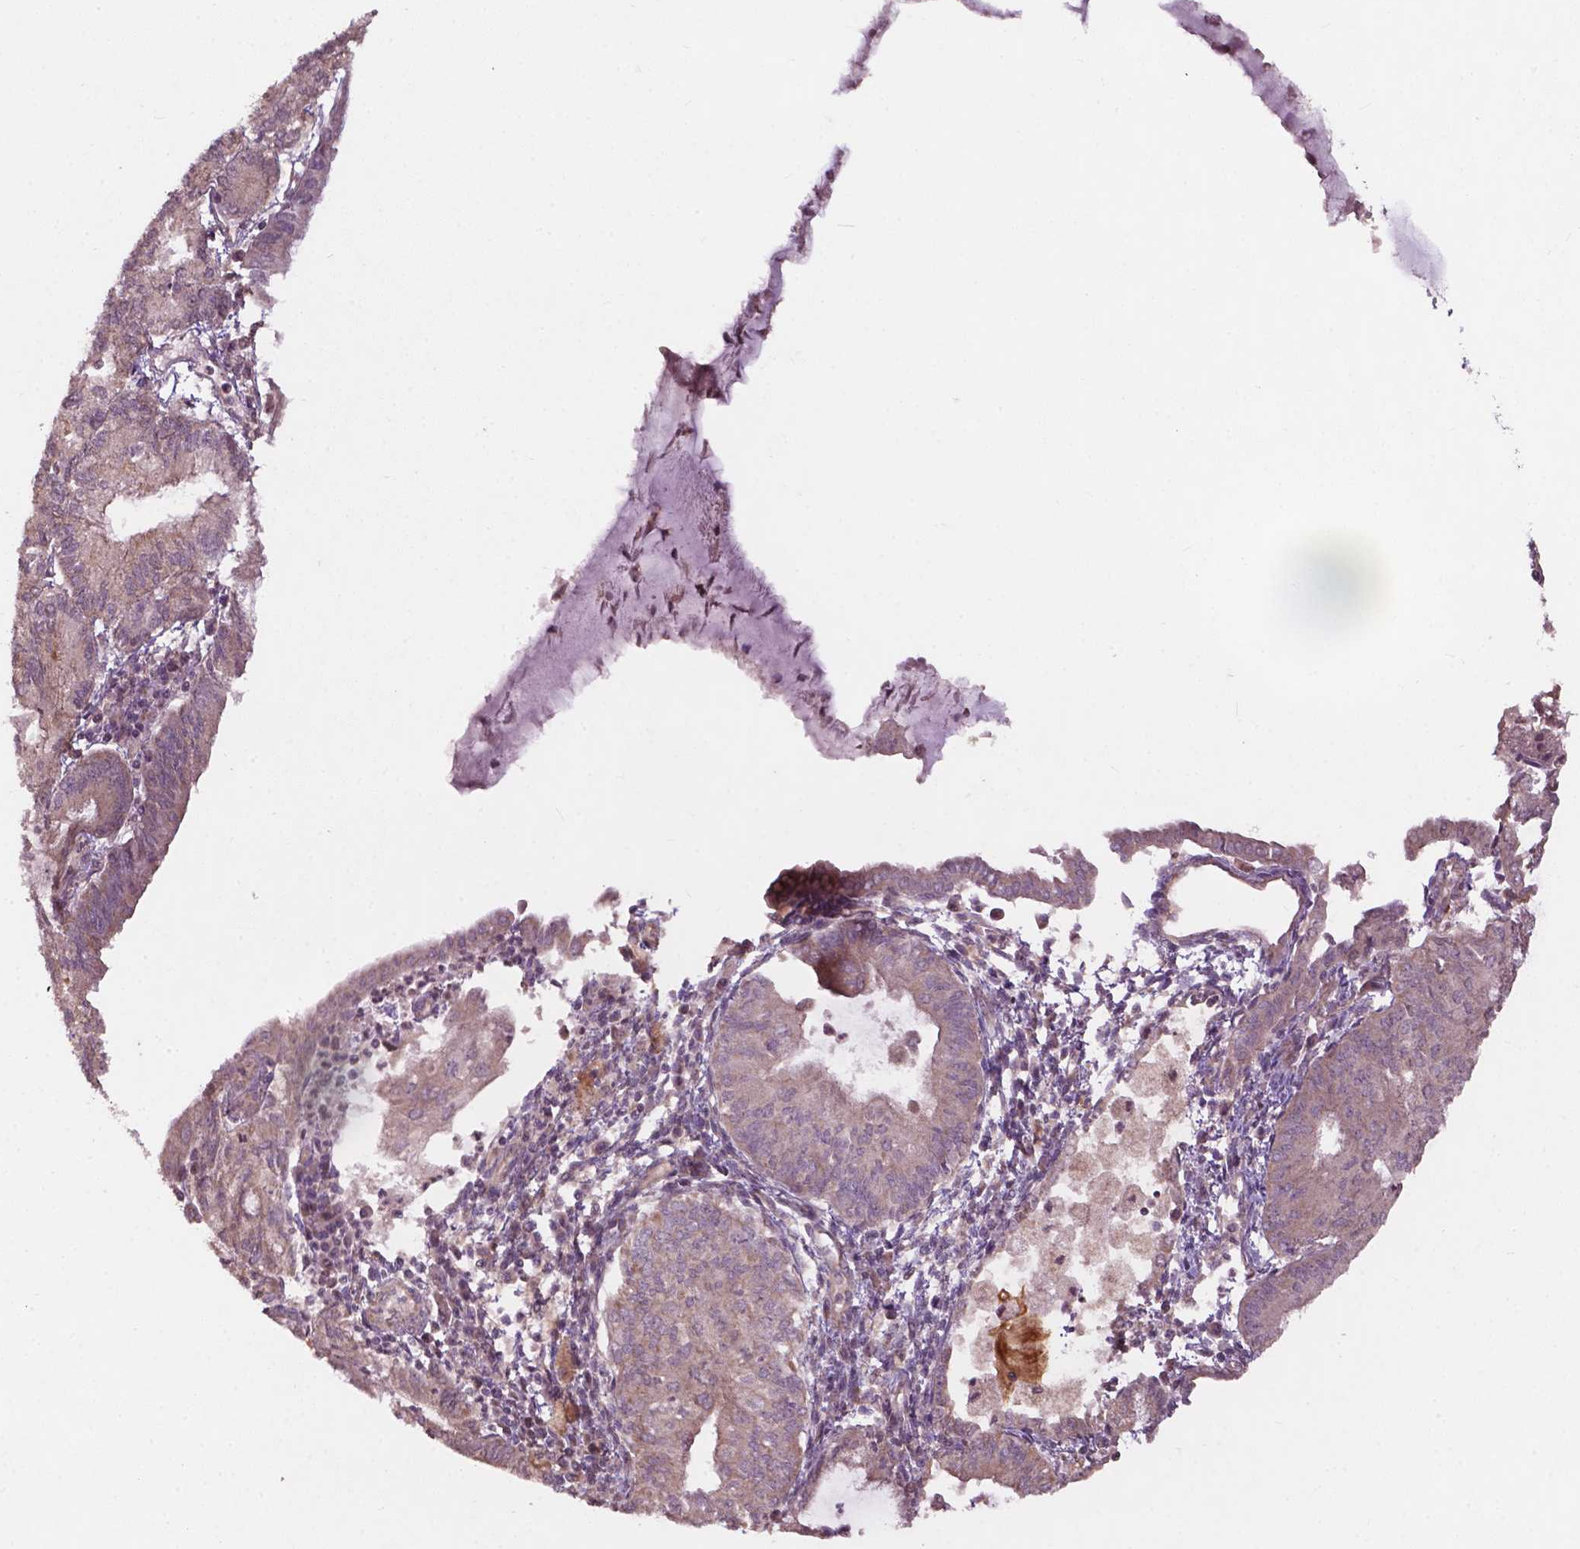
{"staining": {"intensity": "weak", "quantity": "<25%", "location": "cytoplasmic/membranous"}, "tissue": "endometrial cancer", "cell_type": "Tumor cells", "image_type": "cancer", "snomed": [{"axis": "morphology", "description": "Carcinoma, NOS"}, {"axis": "topography", "description": "Endometrium"}], "caption": "There is no significant positivity in tumor cells of endometrial cancer (carcinoma).", "gene": "CDC42BPA", "patient": {"sex": "female", "age": 62}}